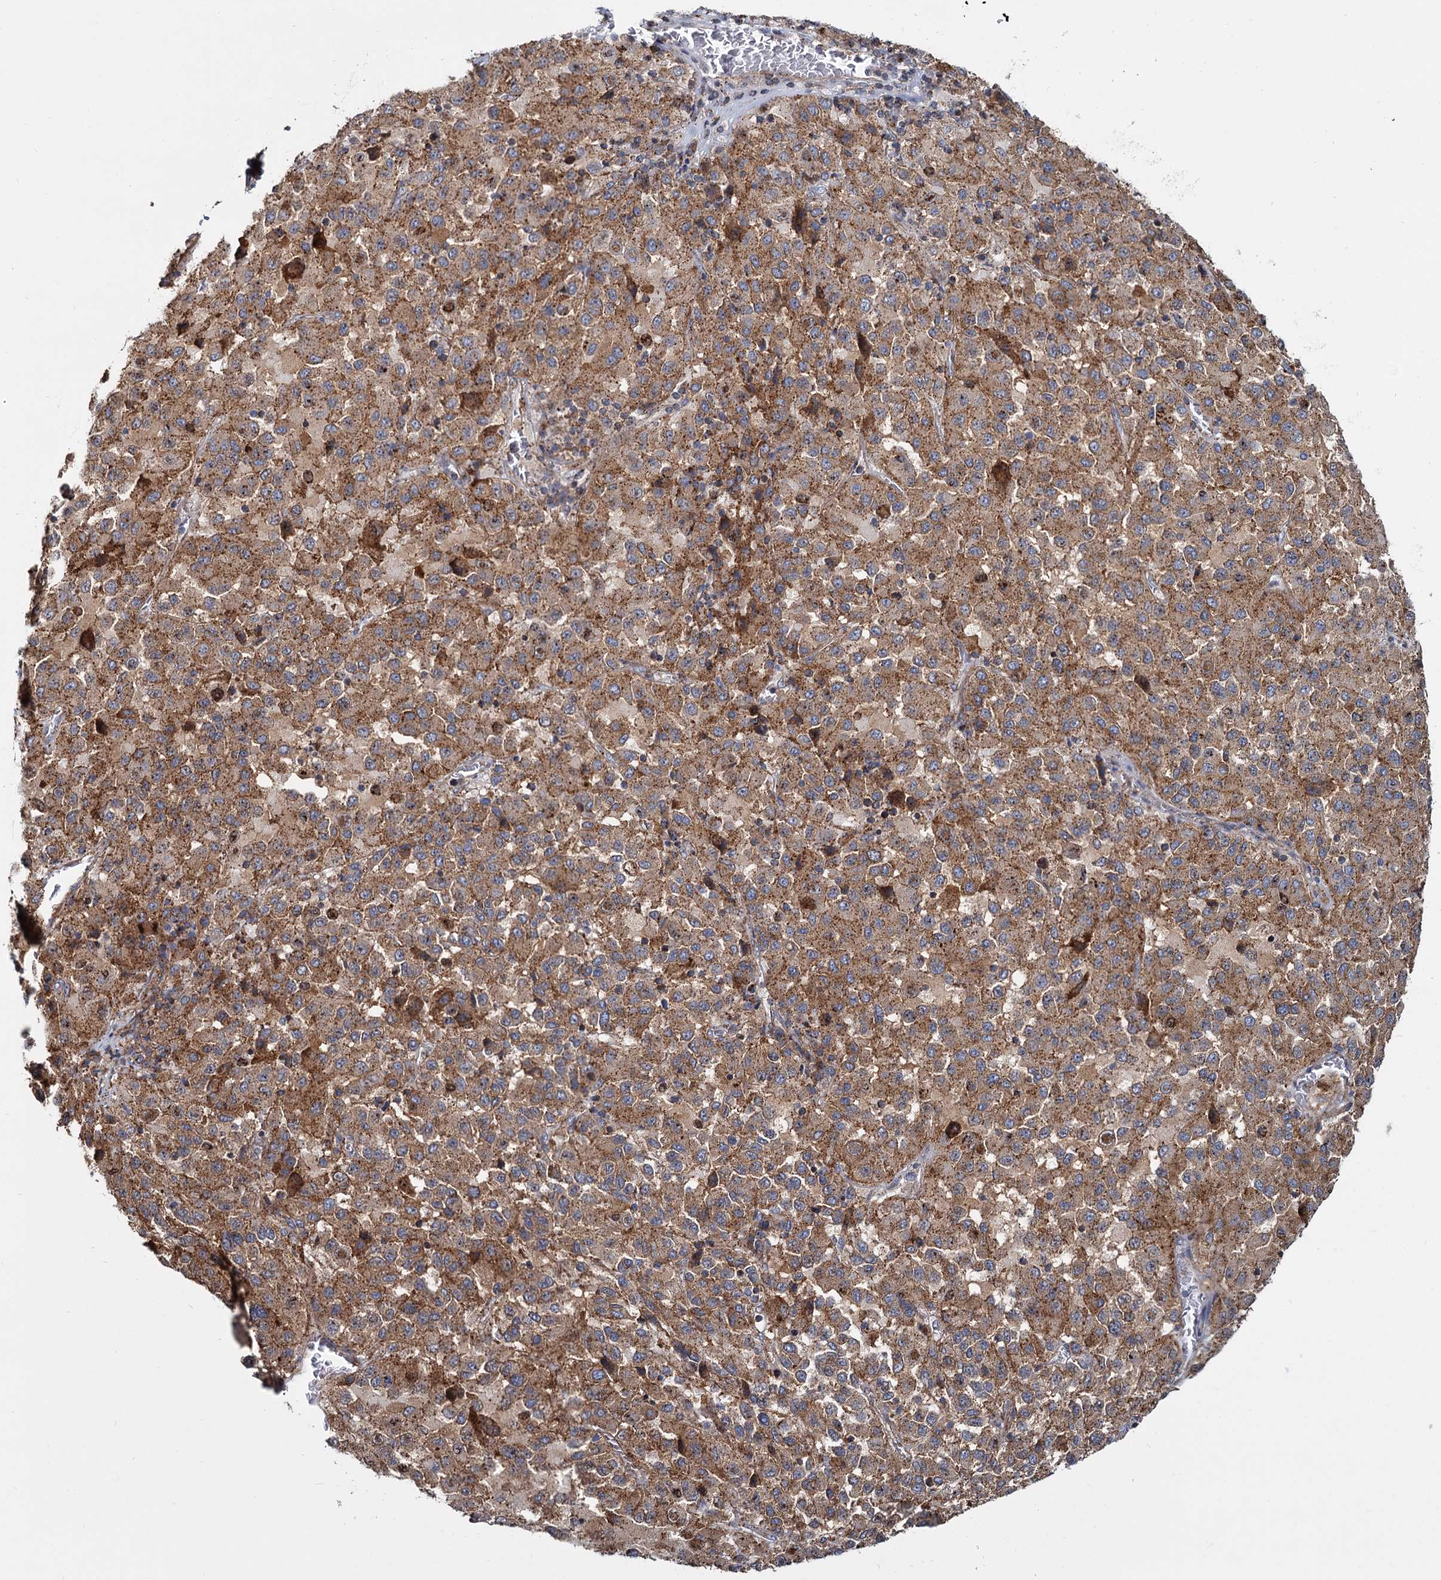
{"staining": {"intensity": "moderate", "quantity": ">75%", "location": "cytoplasmic/membranous"}, "tissue": "melanoma", "cell_type": "Tumor cells", "image_type": "cancer", "snomed": [{"axis": "morphology", "description": "Malignant melanoma, Metastatic site"}, {"axis": "topography", "description": "Lung"}], "caption": "Human malignant melanoma (metastatic site) stained with a brown dye displays moderate cytoplasmic/membranous positive staining in approximately >75% of tumor cells.", "gene": "PSEN1", "patient": {"sex": "male", "age": 64}}